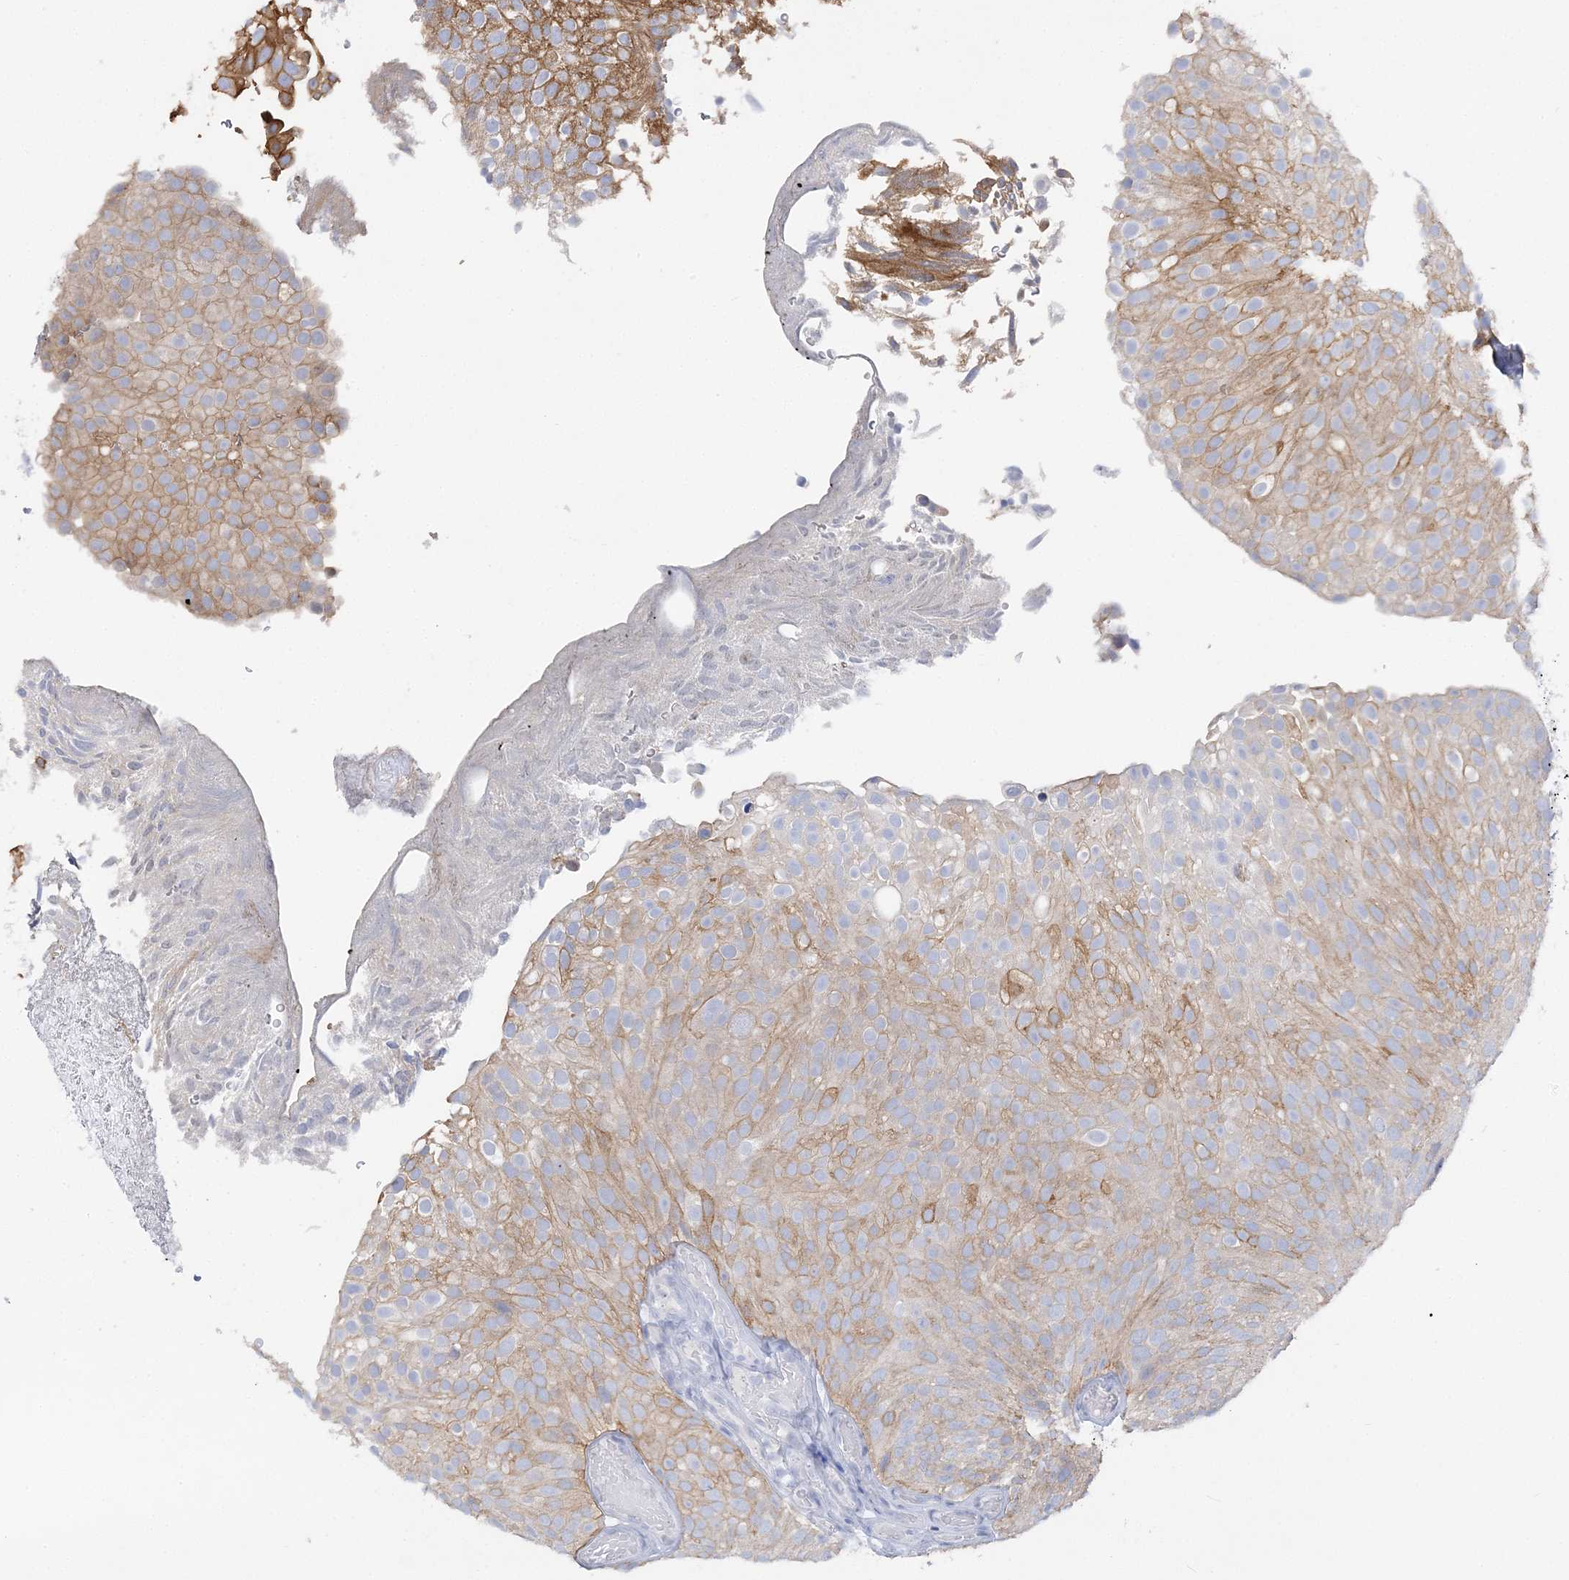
{"staining": {"intensity": "moderate", "quantity": "25%-75%", "location": "cytoplasmic/membranous"}, "tissue": "urothelial cancer", "cell_type": "Tumor cells", "image_type": "cancer", "snomed": [{"axis": "morphology", "description": "Urothelial carcinoma, Low grade"}, {"axis": "topography", "description": "Urinary bladder"}], "caption": "DAB immunohistochemical staining of urothelial carcinoma (low-grade) shows moderate cytoplasmic/membranous protein positivity in approximately 25%-75% of tumor cells.", "gene": "SLC5A6", "patient": {"sex": "male", "age": 78}}